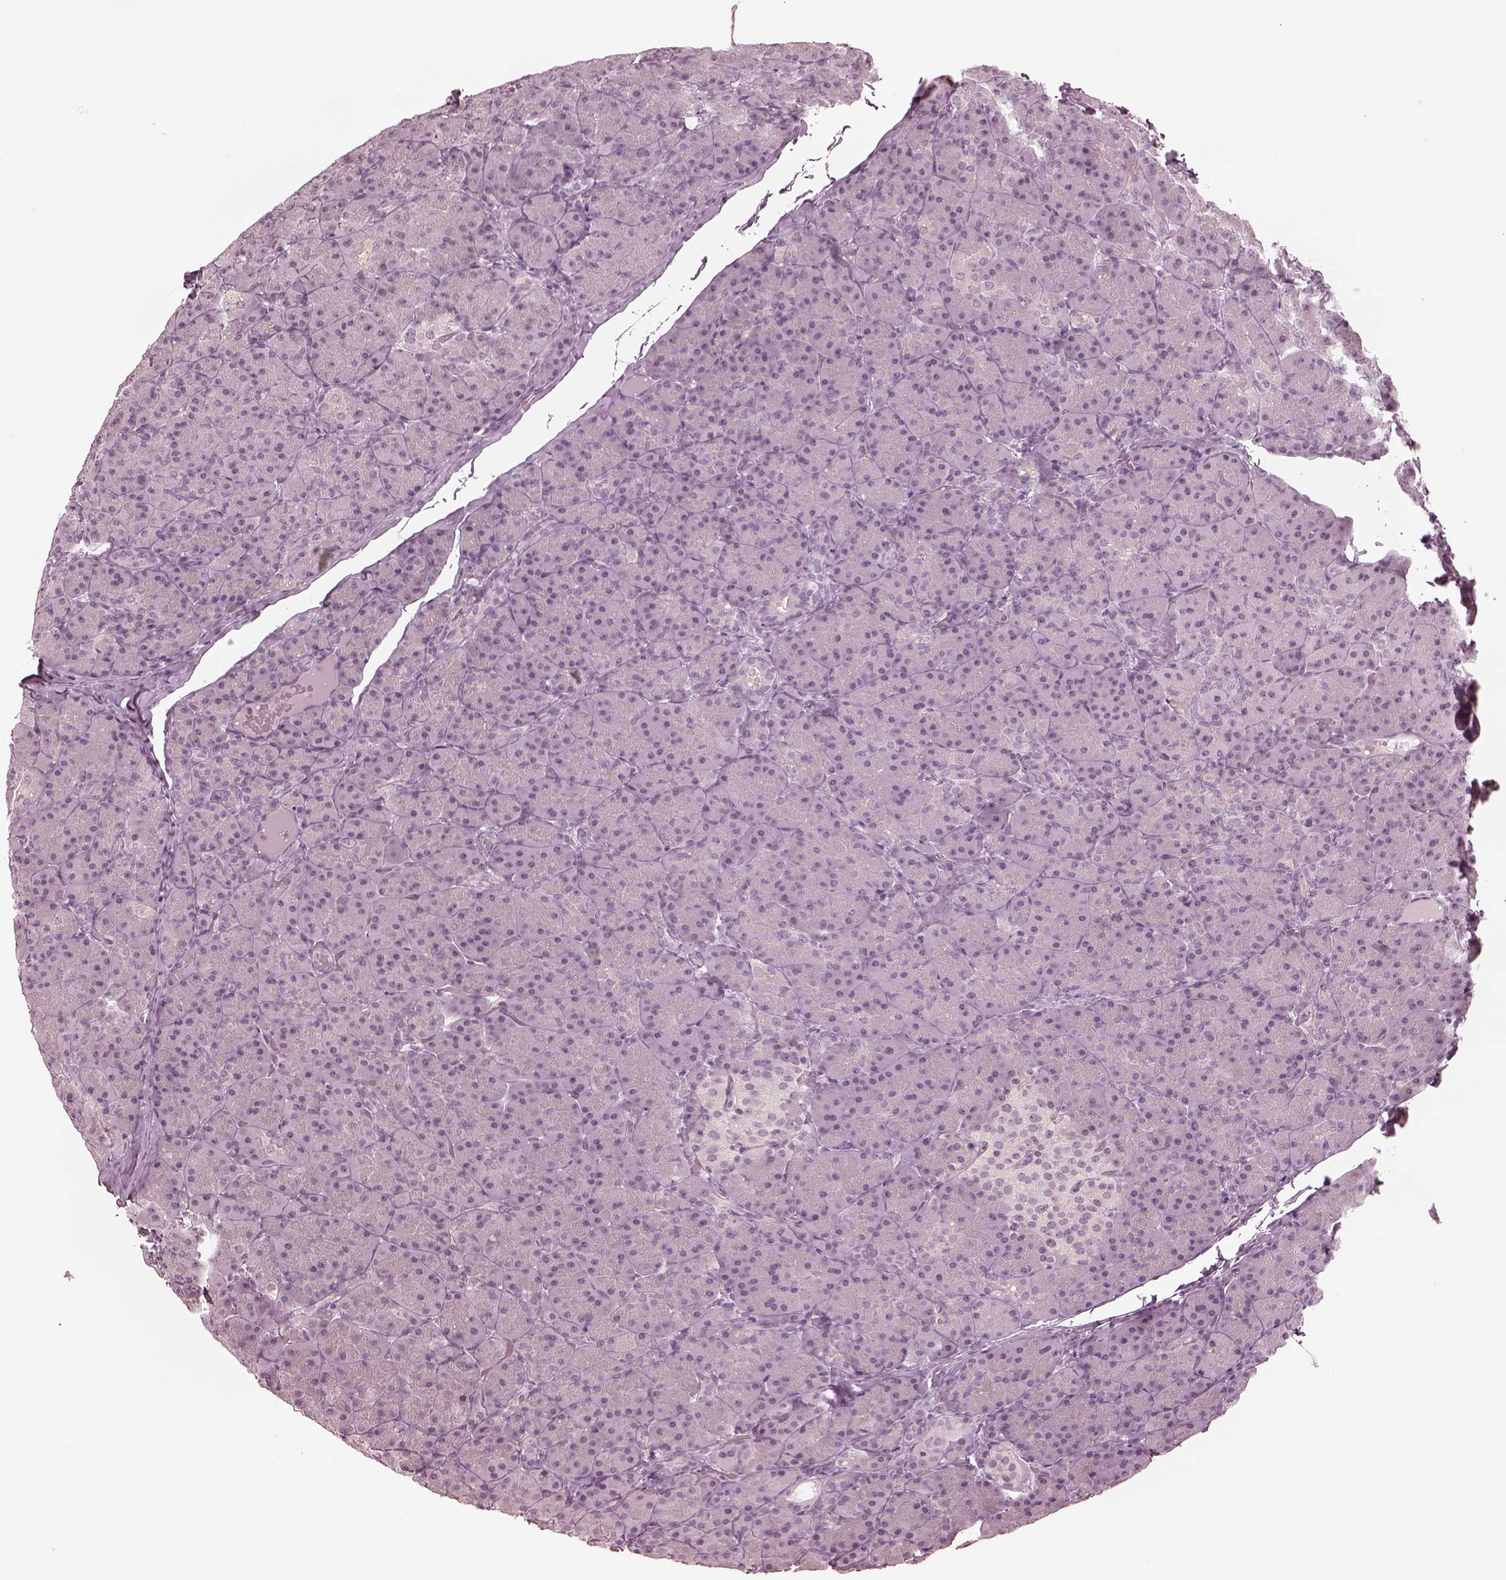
{"staining": {"intensity": "negative", "quantity": "none", "location": "none"}, "tissue": "pancreas", "cell_type": "Exocrine glandular cells", "image_type": "normal", "snomed": [{"axis": "morphology", "description": "Normal tissue, NOS"}, {"axis": "topography", "description": "Pancreas"}], "caption": "Benign pancreas was stained to show a protein in brown. There is no significant expression in exocrine glandular cells. (DAB IHC, high magnification).", "gene": "CCDC170", "patient": {"sex": "male", "age": 57}}